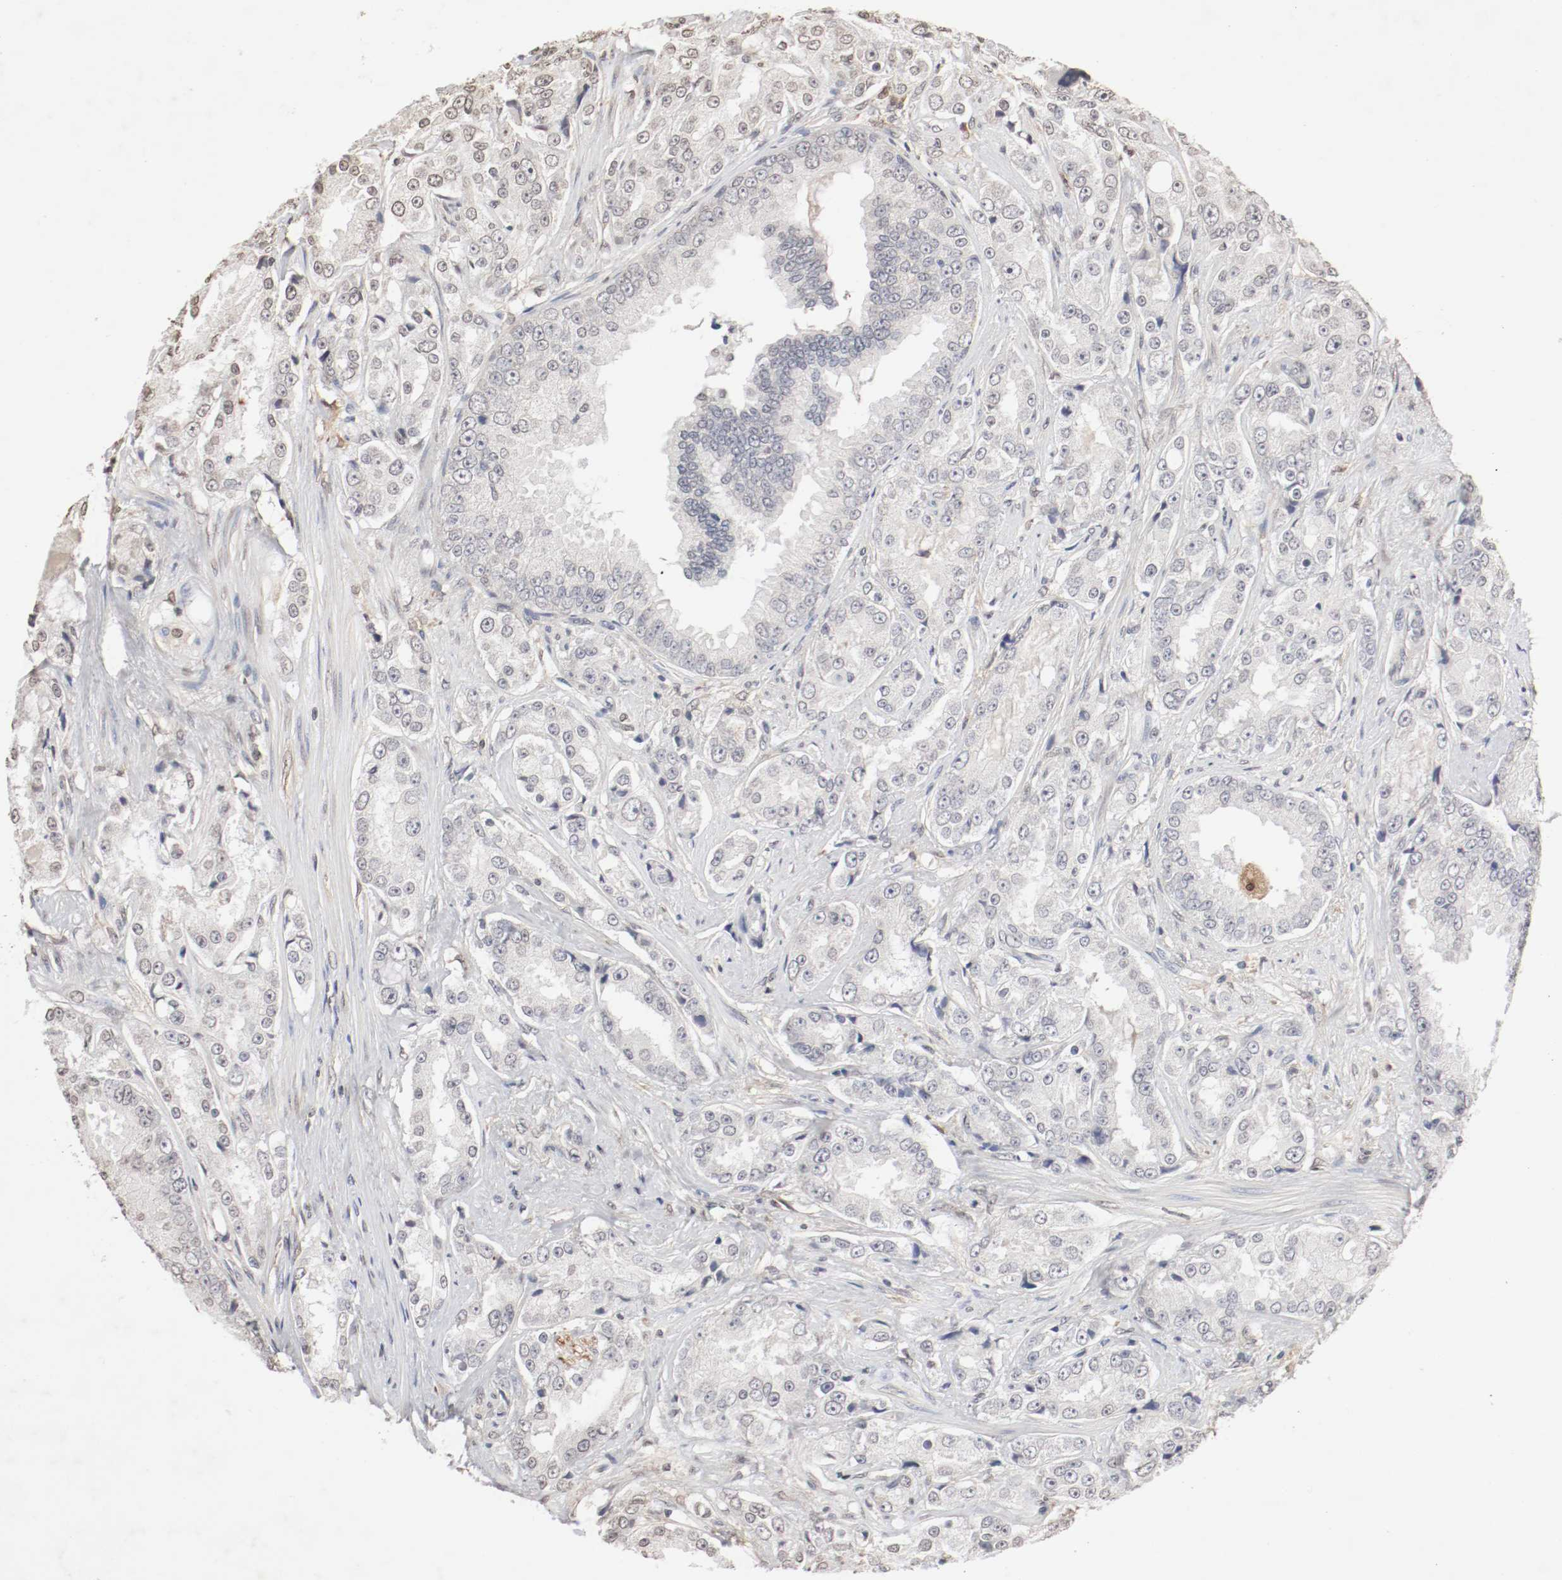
{"staining": {"intensity": "negative", "quantity": "none", "location": "none"}, "tissue": "prostate cancer", "cell_type": "Tumor cells", "image_type": "cancer", "snomed": [{"axis": "morphology", "description": "Adenocarcinoma, High grade"}, {"axis": "topography", "description": "Prostate"}], "caption": "Human high-grade adenocarcinoma (prostate) stained for a protein using immunohistochemistry (IHC) demonstrates no expression in tumor cells.", "gene": "WASL", "patient": {"sex": "male", "age": 73}}